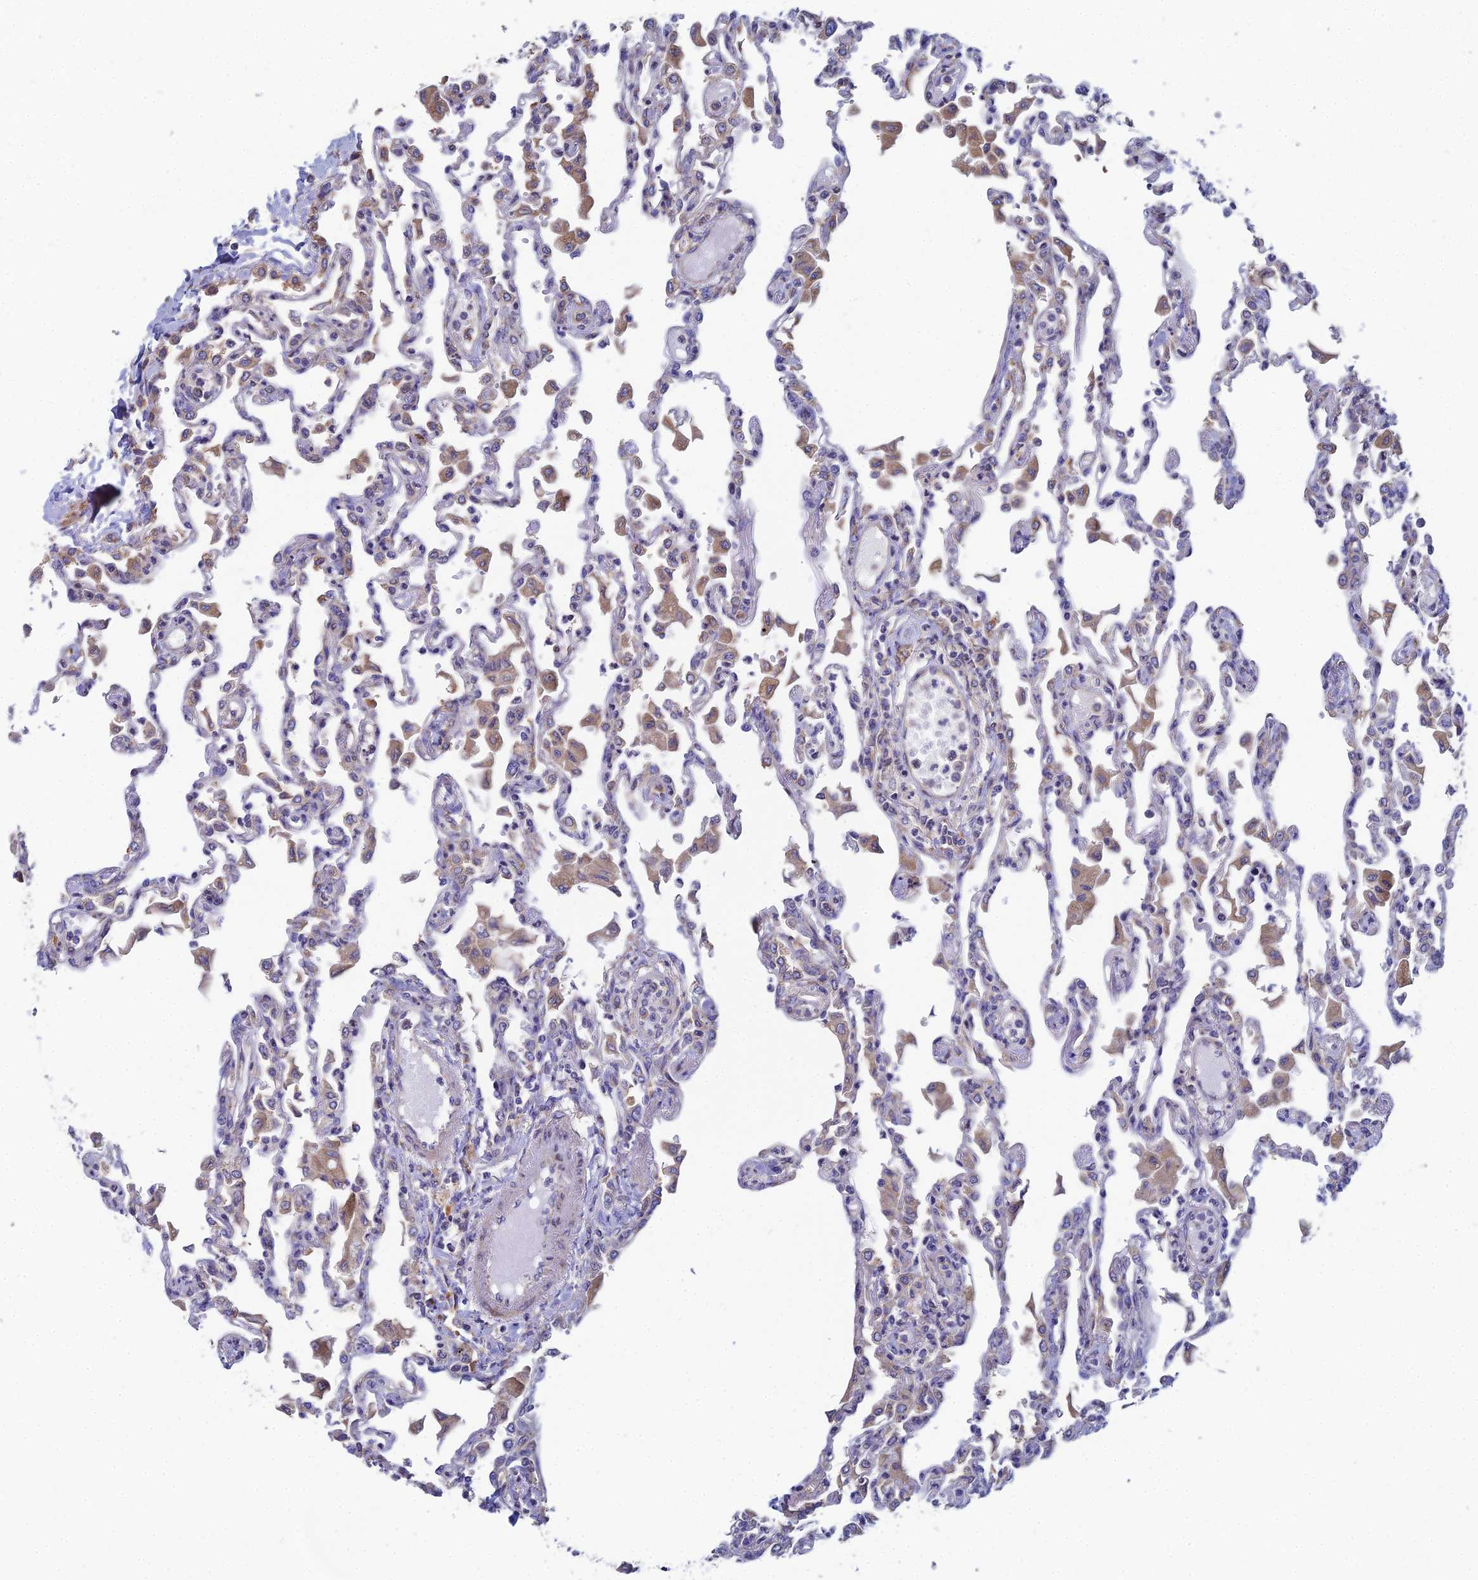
{"staining": {"intensity": "negative", "quantity": "none", "location": "none"}, "tissue": "lung", "cell_type": "Alveolar cells", "image_type": "normal", "snomed": [{"axis": "morphology", "description": "Normal tissue, NOS"}, {"axis": "topography", "description": "Bronchus"}, {"axis": "topography", "description": "Lung"}], "caption": "This is an IHC photomicrograph of unremarkable lung. There is no expression in alveolar cells.", "gene": "CLCN3", "patient": {"sex": "female", "age": 49}}